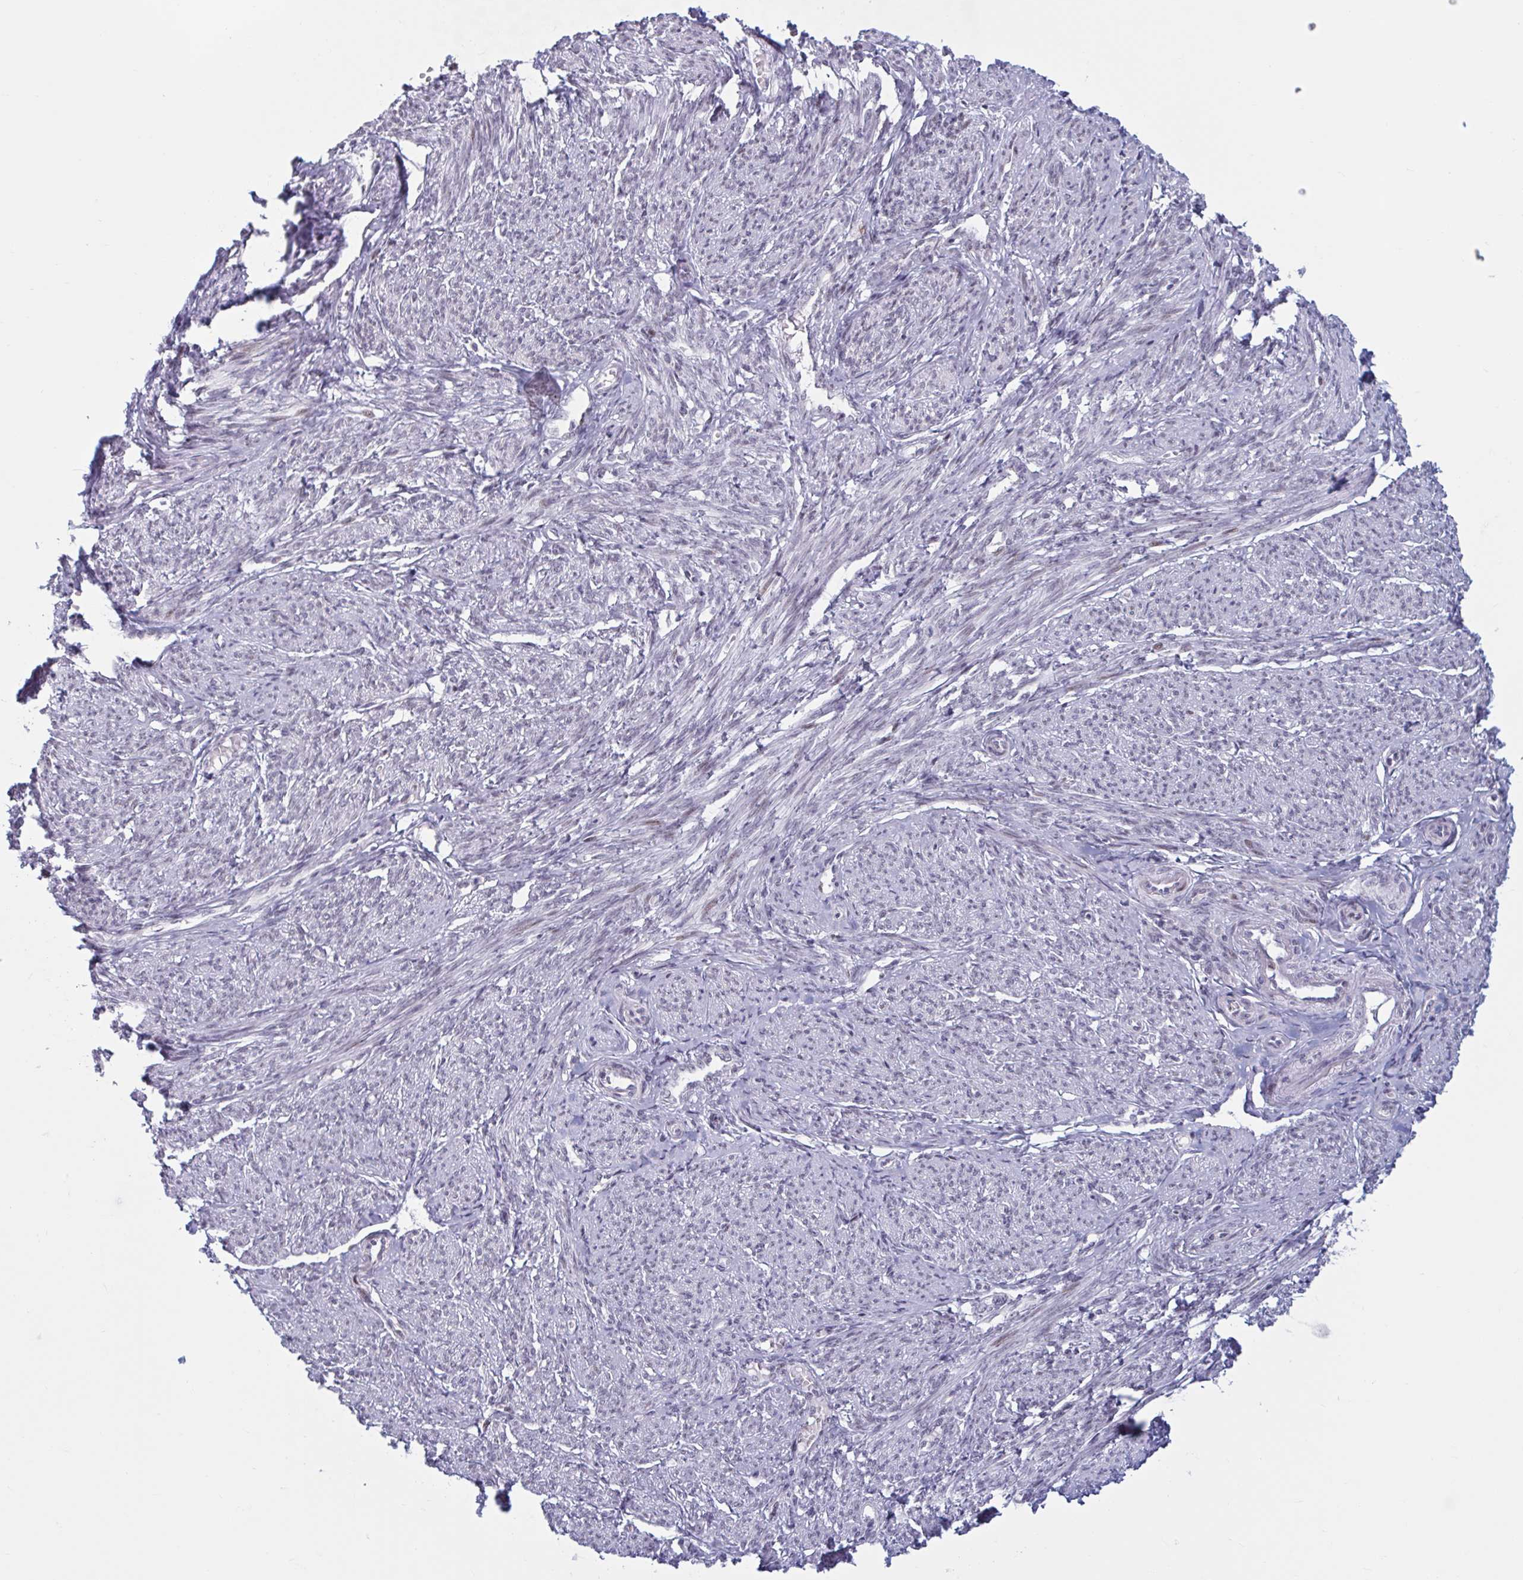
{"staining": {"intensity": "moderate", "quantity": "25%-75%", "location": "nuclear"}, "tissue": "smooth muscle", "cell_type": "Smooth muscle cells", "image_type": "normal", "snomed": [{"axis": "morphology", "description": "Normal tissue, NOS"}, {"axis": "topography", "description": "Smooth muscle"}], "caption": "Immunohistochemical staining of unremarkable smooth muscle demonstrates medium levels of moderate nuclear staining in approximately 25%-75% of smooth muscle cells. Immunohistochemistry stains the protein in brown and the nuclei are stained blue.", "gene": "HSD17B6", "patient": {"sex": "female", "age": 65}}